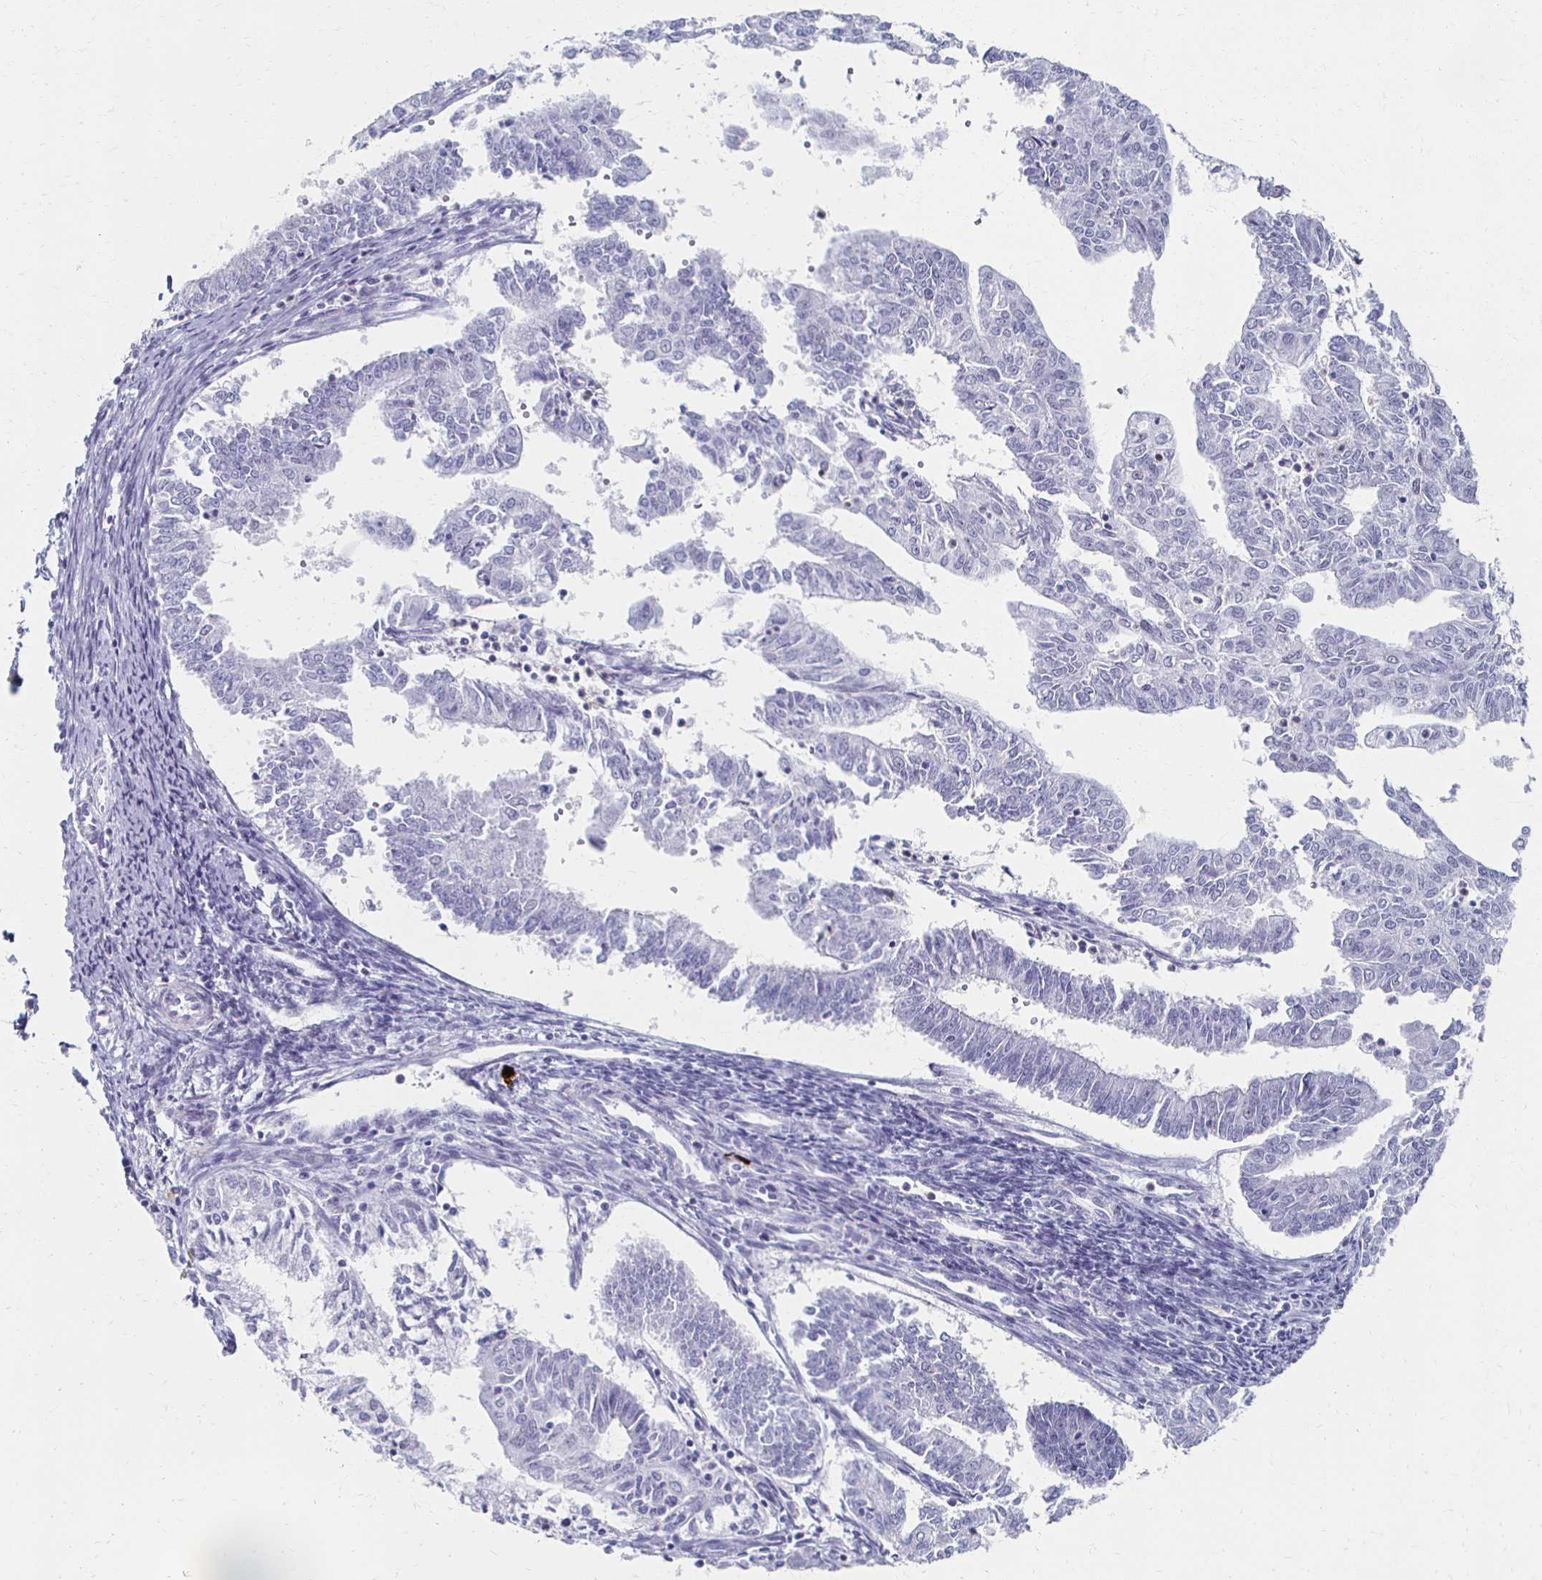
{"staining": {"intensity": "negative", "quantity": "none", "location": "none"}, "tissue": "endometrial cancer", "cell_type": "Tumor cells", "image_type": "cancer", "snomed": [{"axis": "morphology", "description": "Adenocarcinoma, NOS"}, {"axis": "topography", "description": "Endometrium"}], "caption": "DAB immunohistochemical staining of endometrial cancer demonstrates no significant positivity in tumor cells.", "gene": "CXCR2", "patient": {"sex": "female", "age": 61}}